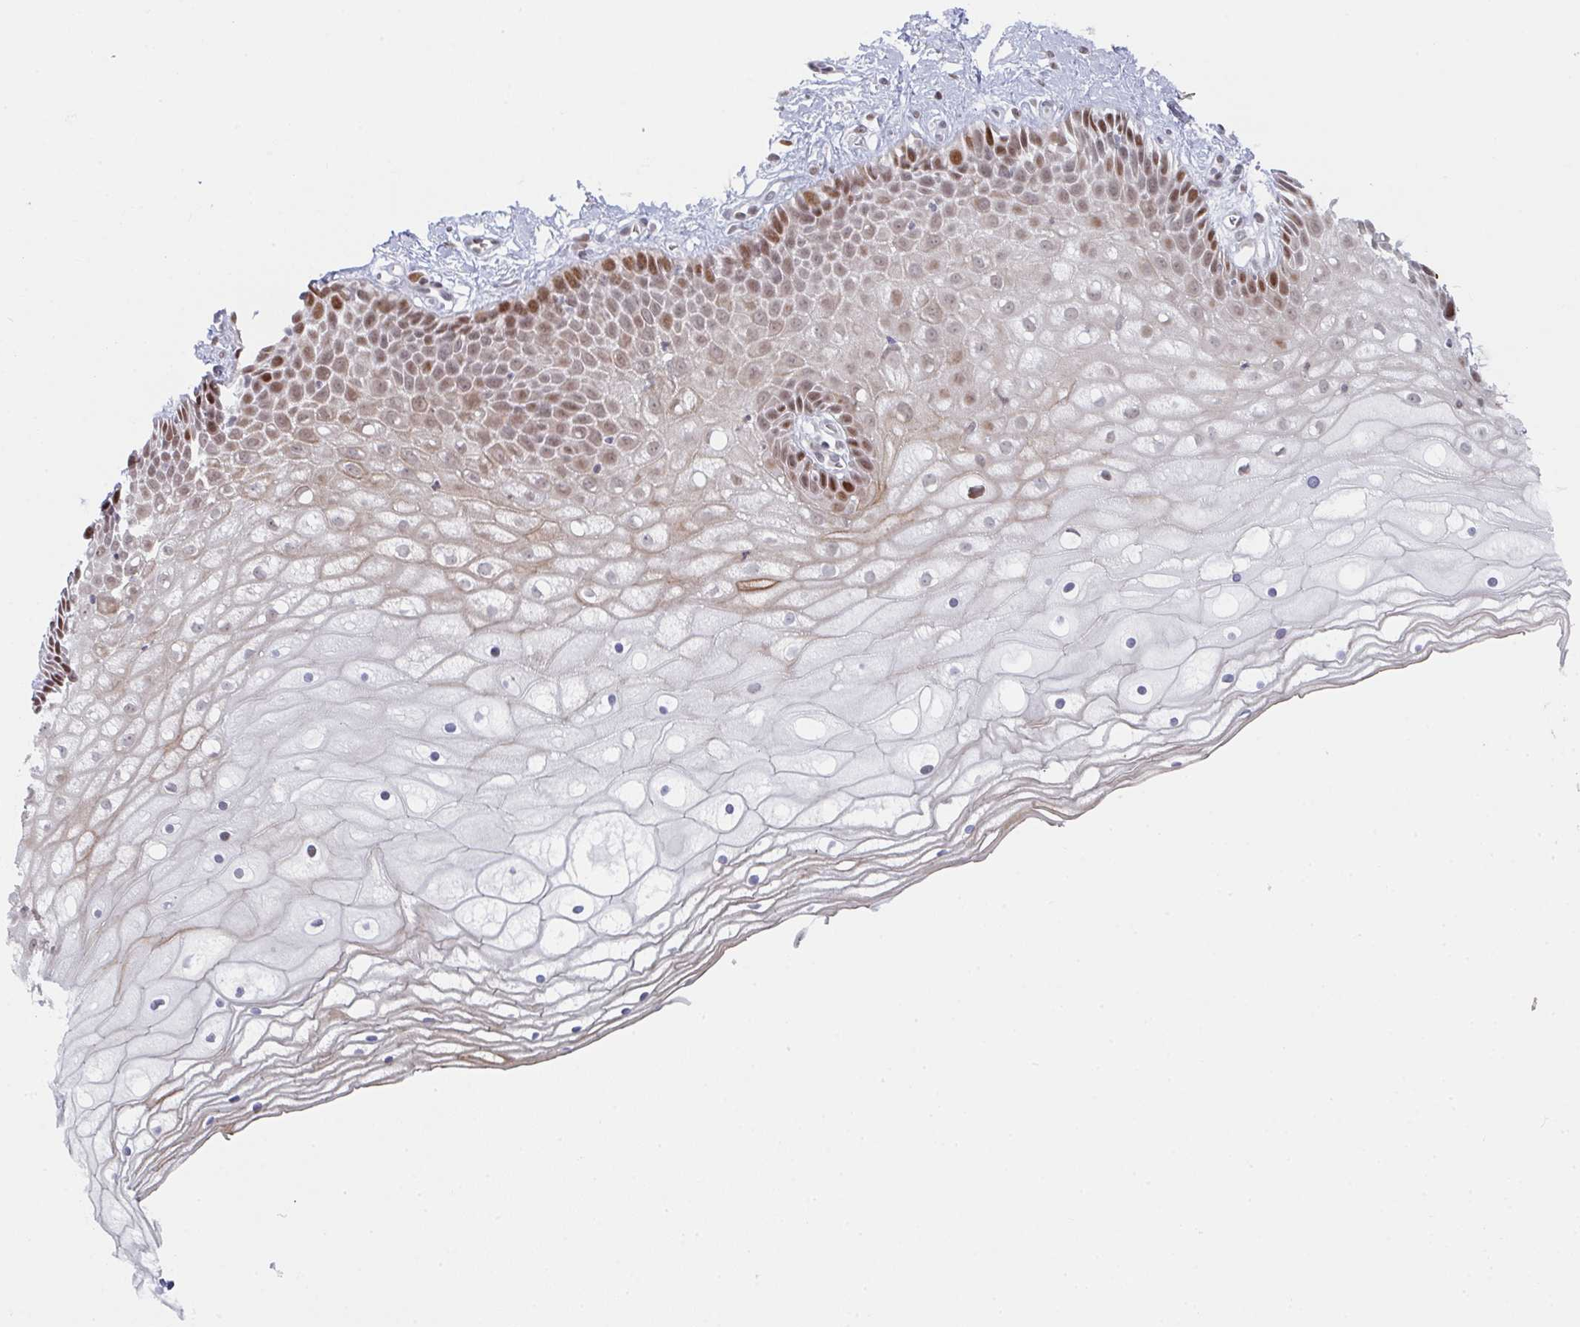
{"staining": {"intensity": "negative", "quantity": "none", "location": "none"}, "tissue": "cervix", "cell_type": "Glandular cells", "image_type": "normal", "snomed": [{"axis": "morphology", "description": "Normal tissue, NOS"}, {"axis": "topography", "description": "Cervix"}], "caption": "Immunohistochemical staining of normal cervix shows no significant staining in glandular cells.", "gene": "POU2AF2", "patient": {"sex": "female", "age": 36}}